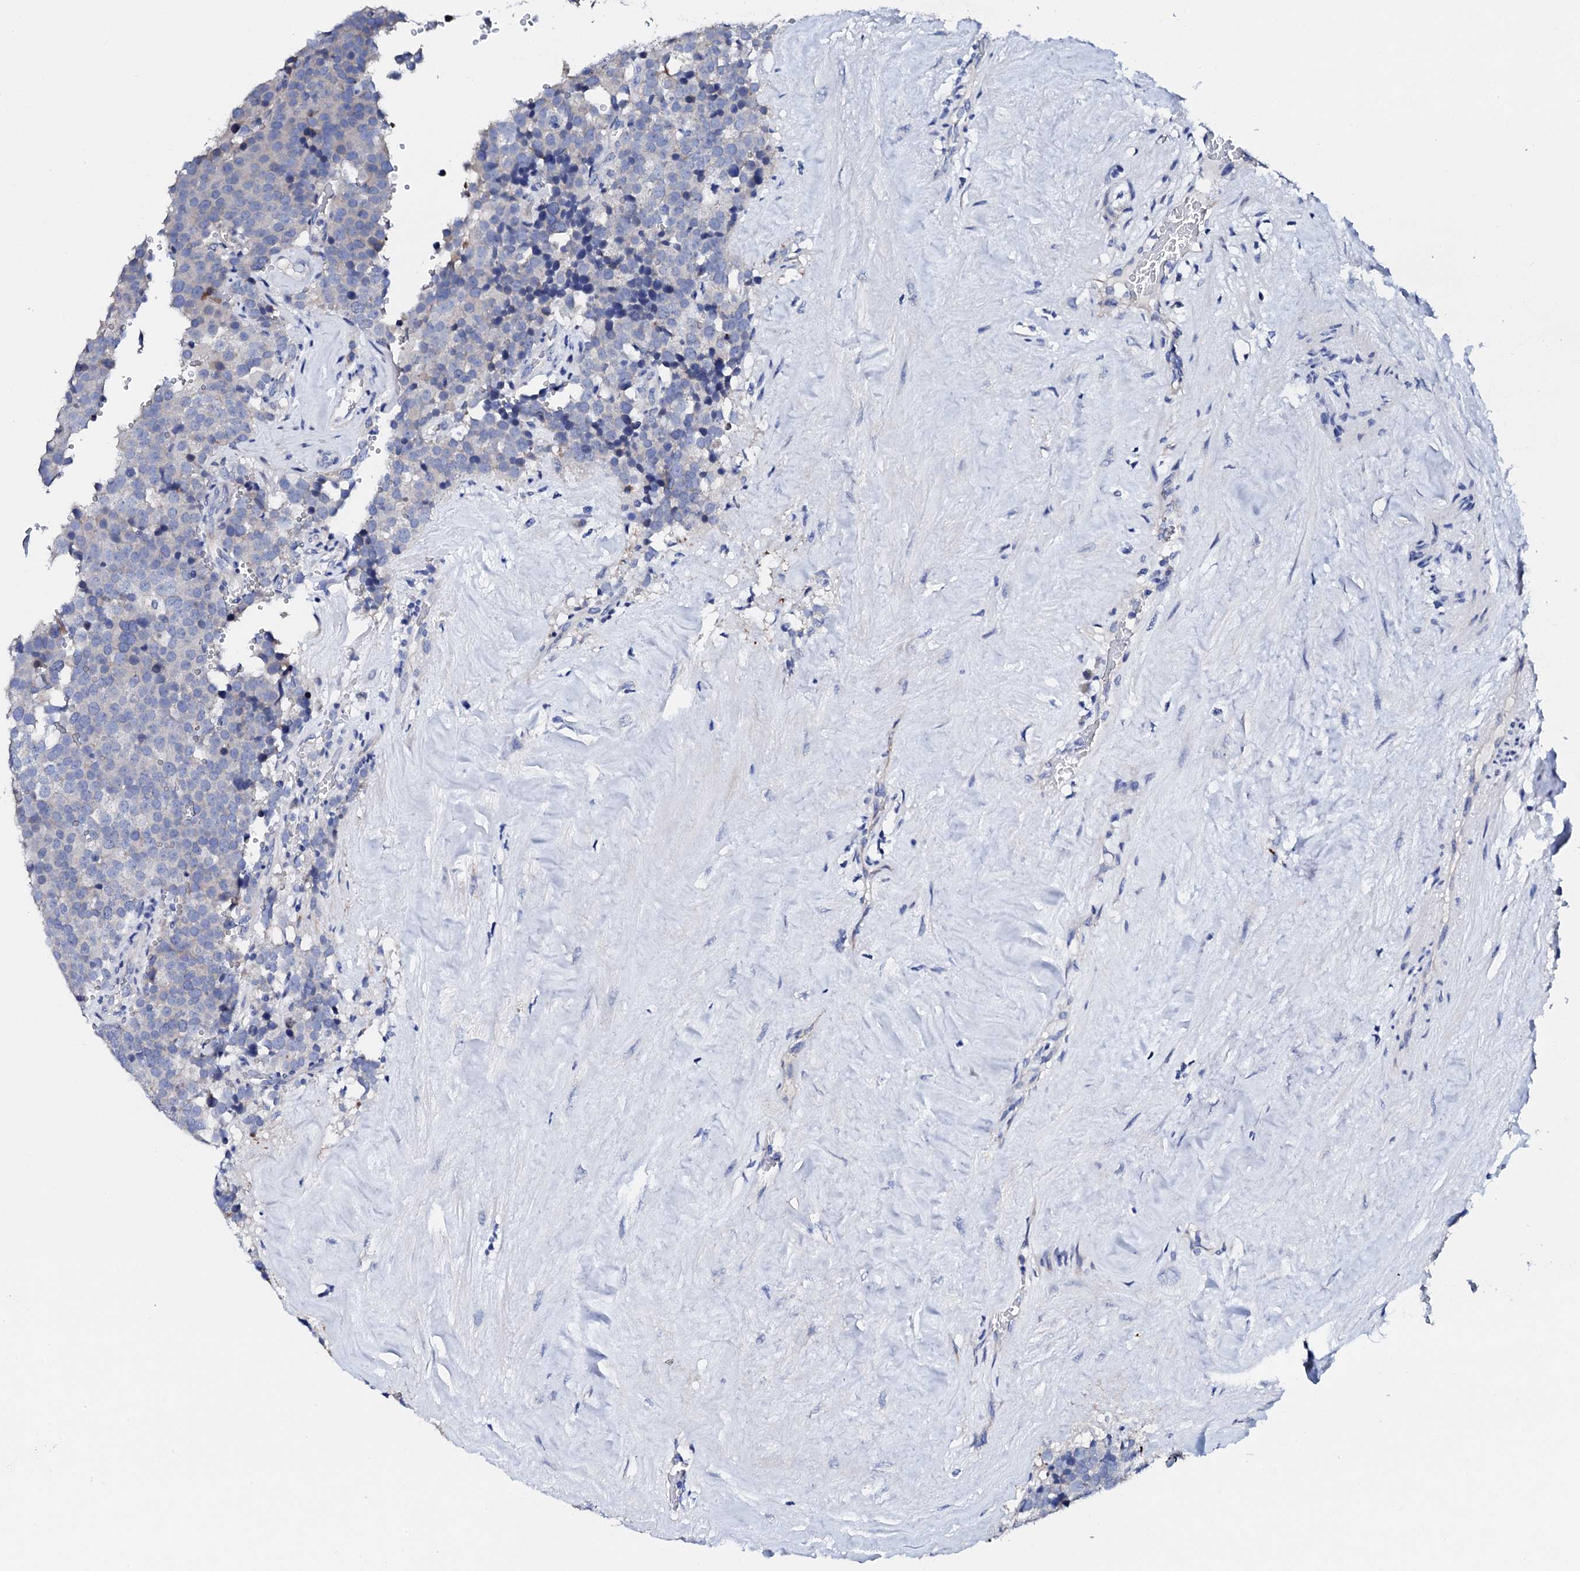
{"staining": {"intensity": "negative", "quantity": "none", "location": "none"}, "tissue": "testis cancer", "cell_type": "Tumor cells", "image_type": "cancer", "snomed": [{"axis": "morphology", "description": "Seminoma, NOS"}, {"axis": "topography", "description": "Testis"}], "caption": "Micrograph shows no protein expression in tumor cells of testis seminoma tissue.", "gene": "TRDN", "patient": {"sex": "male", "age": 71}}